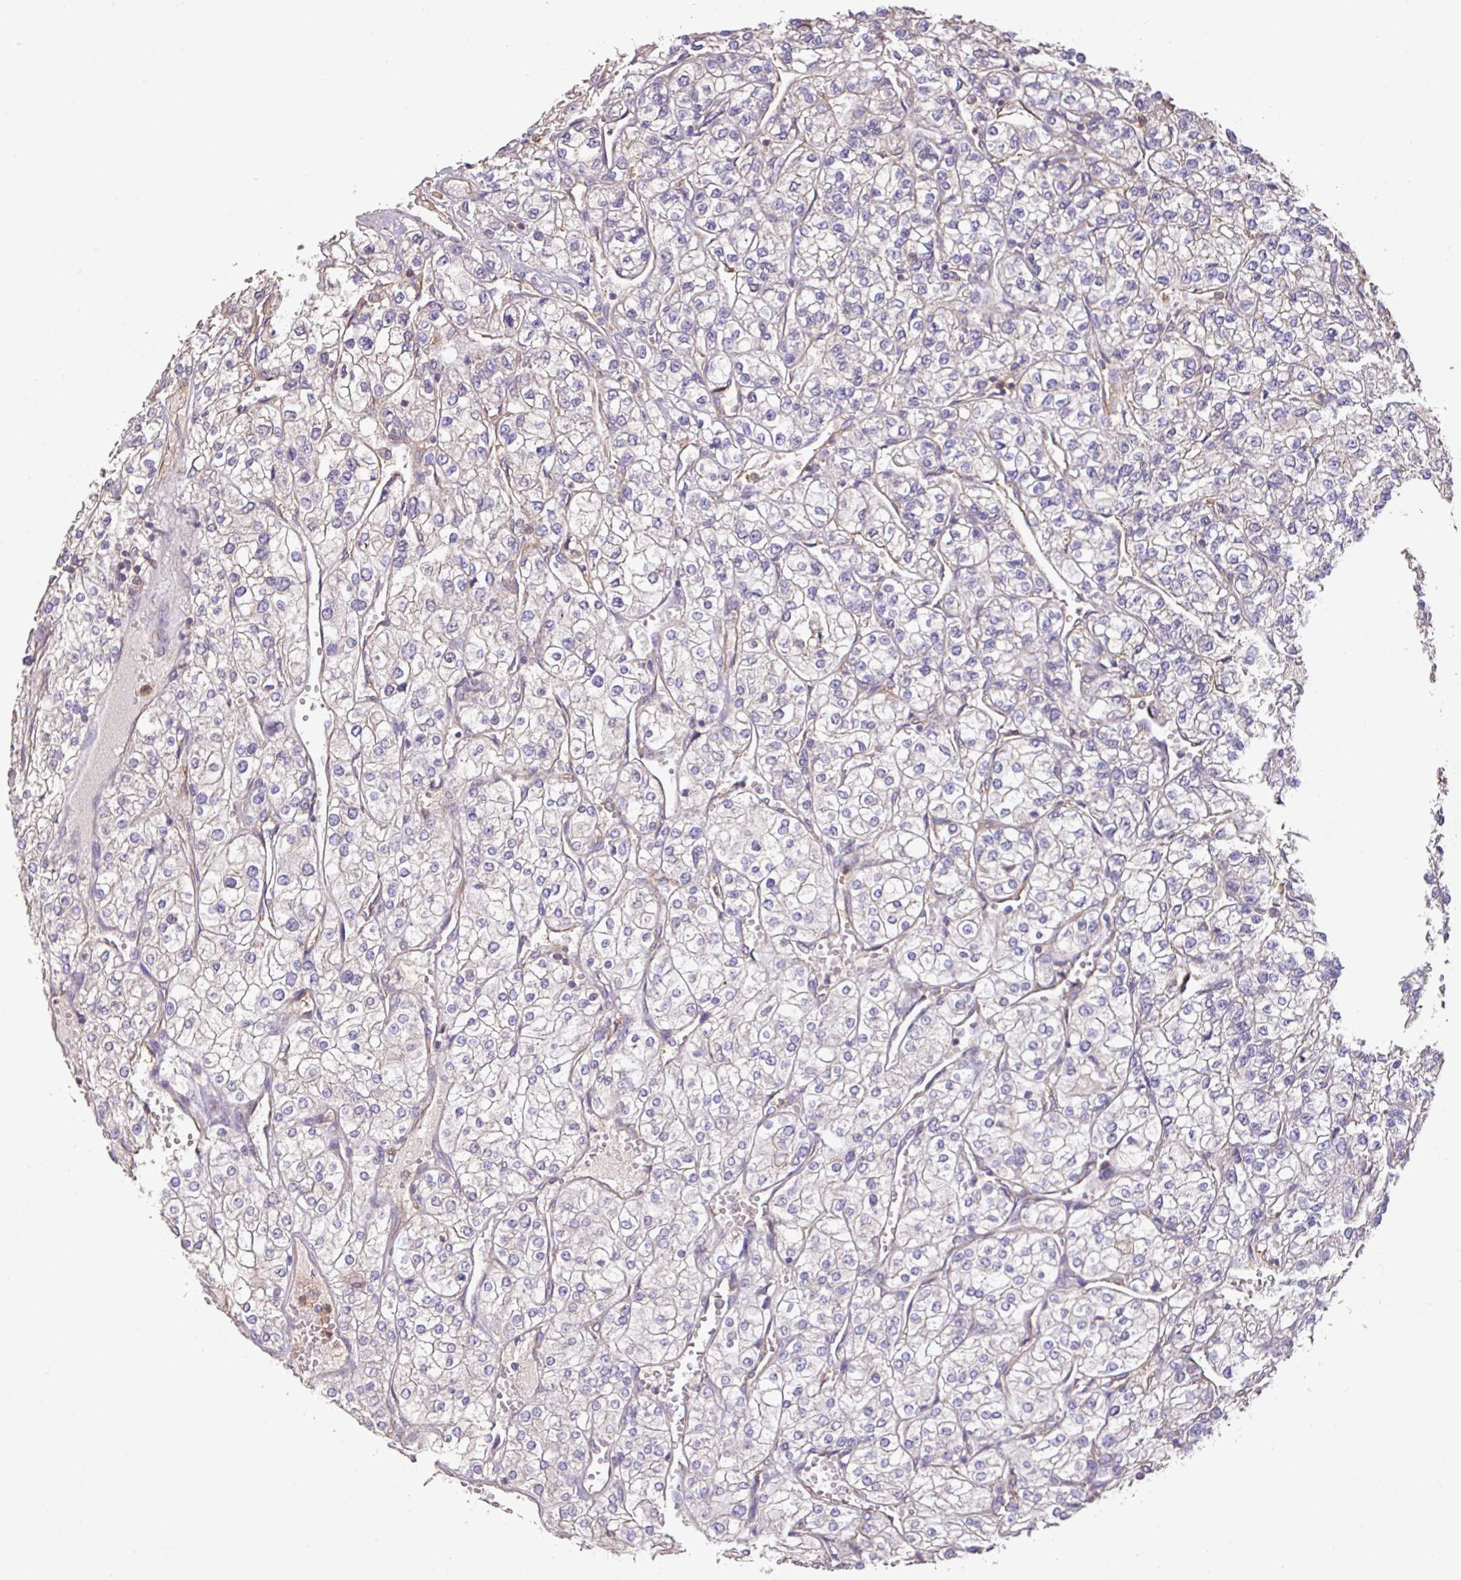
{"staining": {"intensity": "negative", "quantity": "none", "location": "none"}, "tissue": "renal cancer", "cell_type": "Tumor cells", "image_type": "cancer", "snomed": [{"axis": "morphology", "description": "Adenocarcinoma, NOS"}, {"axis": "topography", "description": "Kidney"}], "caption": "Immunohistochemistry image of renal cancer (adenocarcinoma) stained for a protein (brown), which demonstrates no expression in tumor cells.", "gene": "CALML4", "patient": {"sex": "male", "age": 80}}